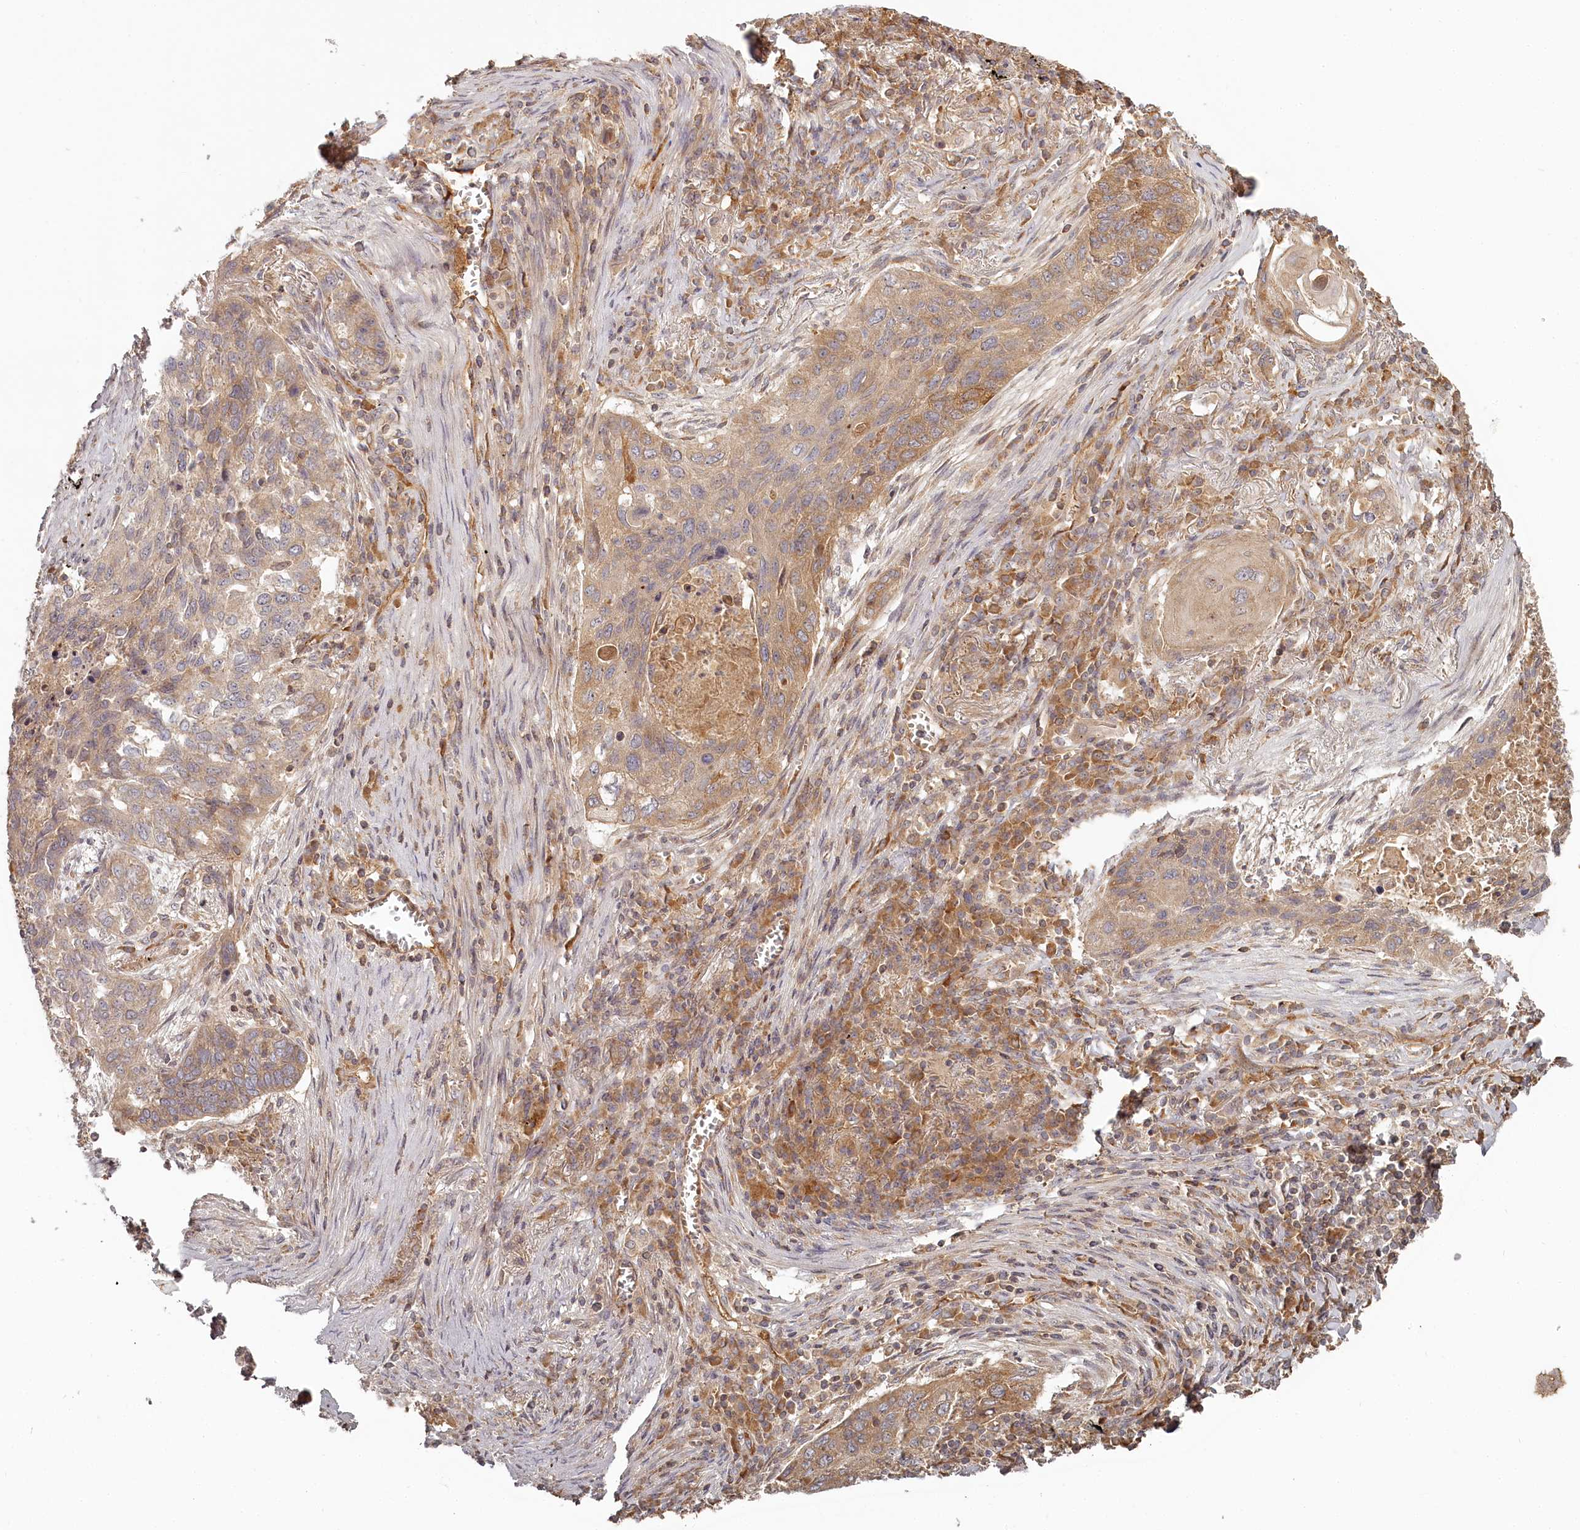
{"staining": {"intensity": "moderate", "quantity": "25%-75%", "location": "cytoplasmic/membranous"}, "tissue": "lung cancer", "cell_type": "Tumor cells", "image_type": "cancer", "snomed": [{"axis": "morphology", "description": "Squamous cell carcinoma, NOS"}, {"axis": "topography", "description": "Lung"}], "caption": "Immunohistochemical staining of human lung squamous cell carcinoma demonstrates medium levels of moderate cytoplasmic/membranous expression in about 25%-75% of tumor cells. (DAB (3,3'-diaminobenzidine) IHC, brown staining for protein, blue staining for nuclei).", "gene": "TMIE", "patient": {"sex": "female", "age": 63}}